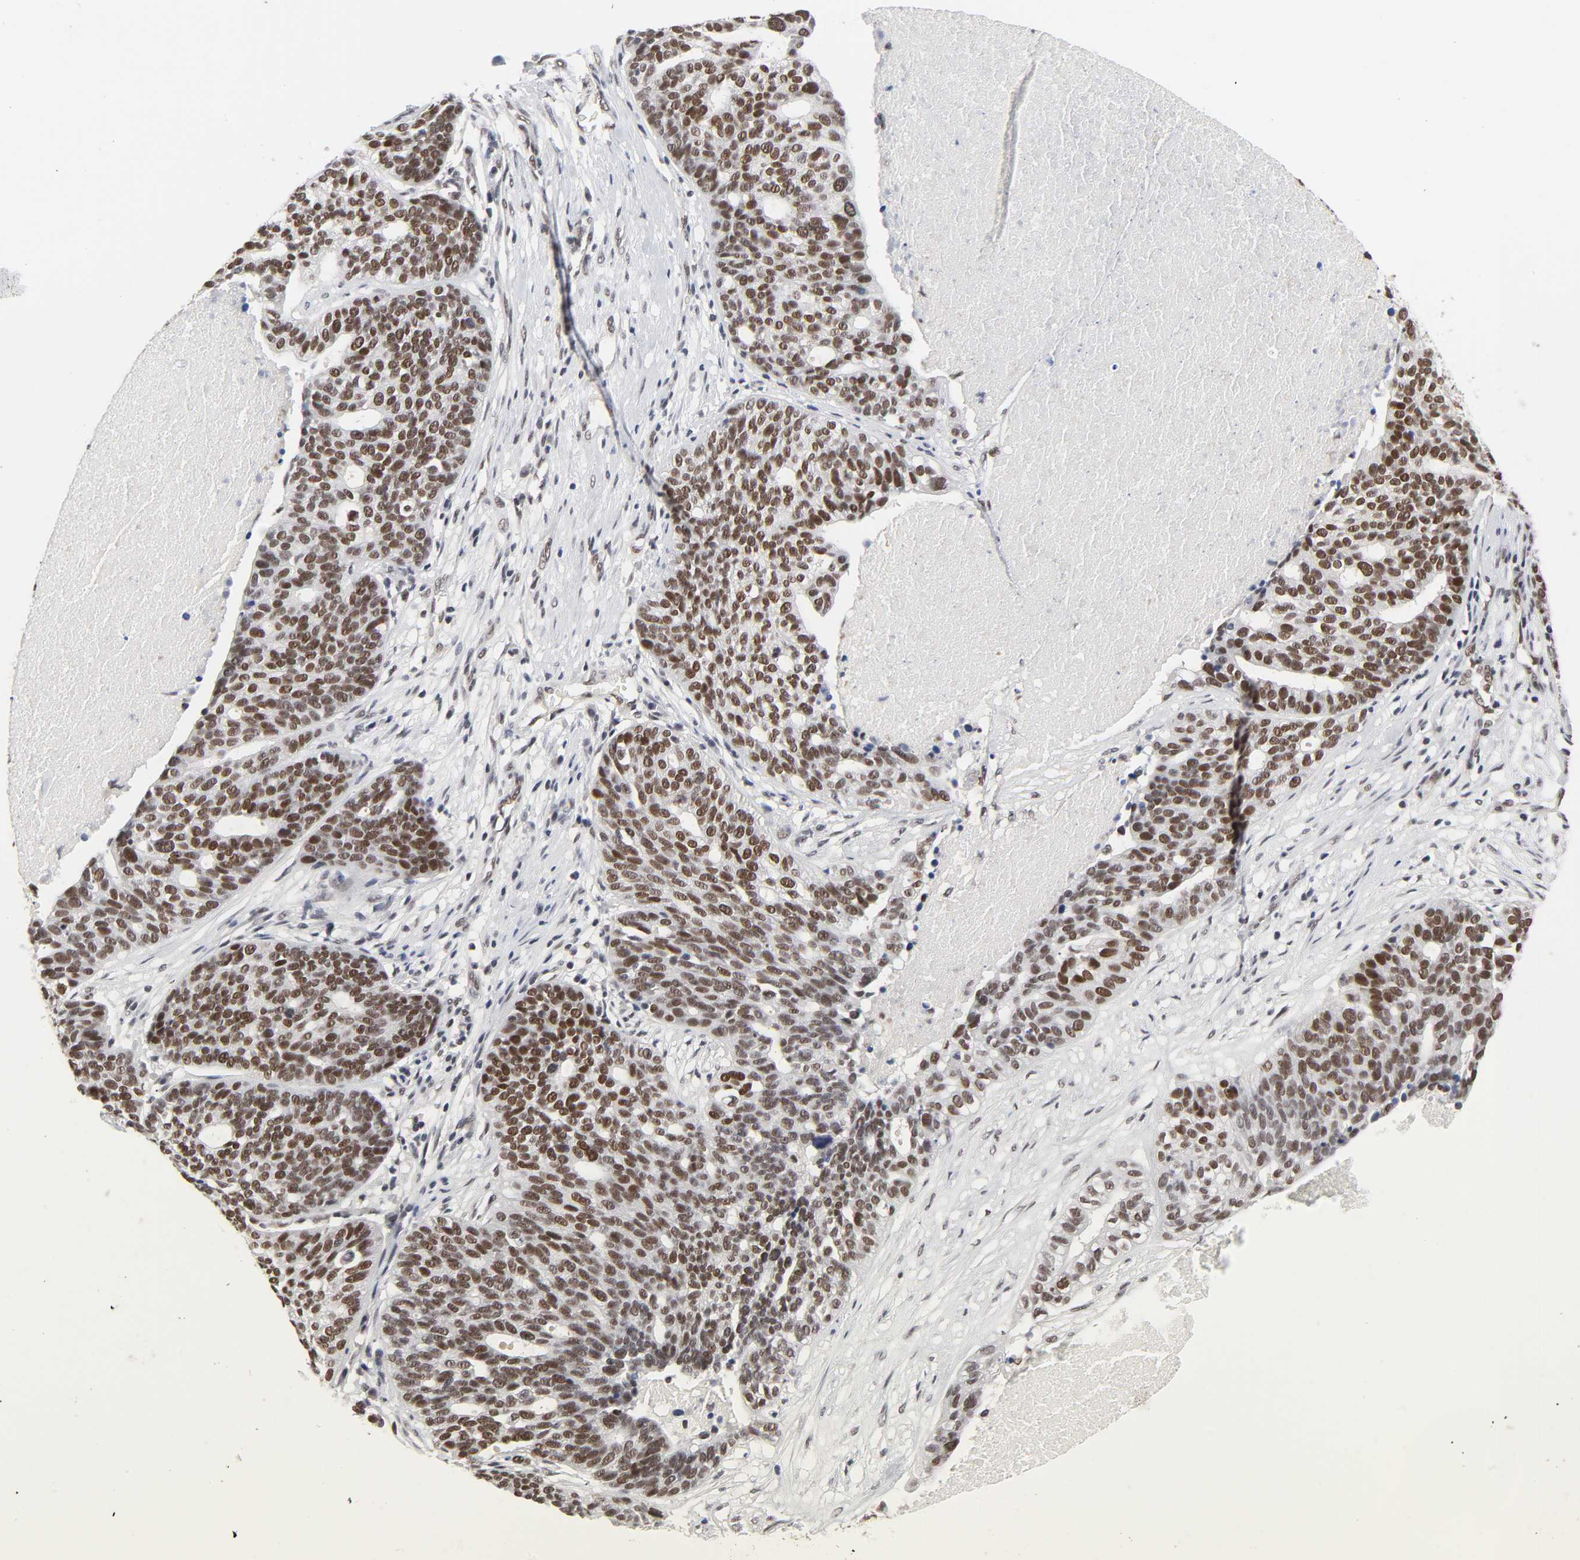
{"staining": {"intensity": "moderate", "quantity": ">75%", "location": "nuclear"}, "tissue": "ovarian cancer", "cell_type": "Tumor cells", "image_type": "cancer", "snomed": [{"axis": "morphology", "description": "Cystadenocarcinoma, serous, NOS"}, {"axis": "topography", "description": "Ovary"}], "caption": "Tumor cells demonstrate moderate nuclear positivity in approximately >75% of cells in serous cystadenocarcinoma (ovarian). (DAB (3,3'-diaminobenzidine) = brown stain, brightfield microscopy at high magnification).", "gene": "TRIM33", "patient": {"sex": "female", "age": 59}}